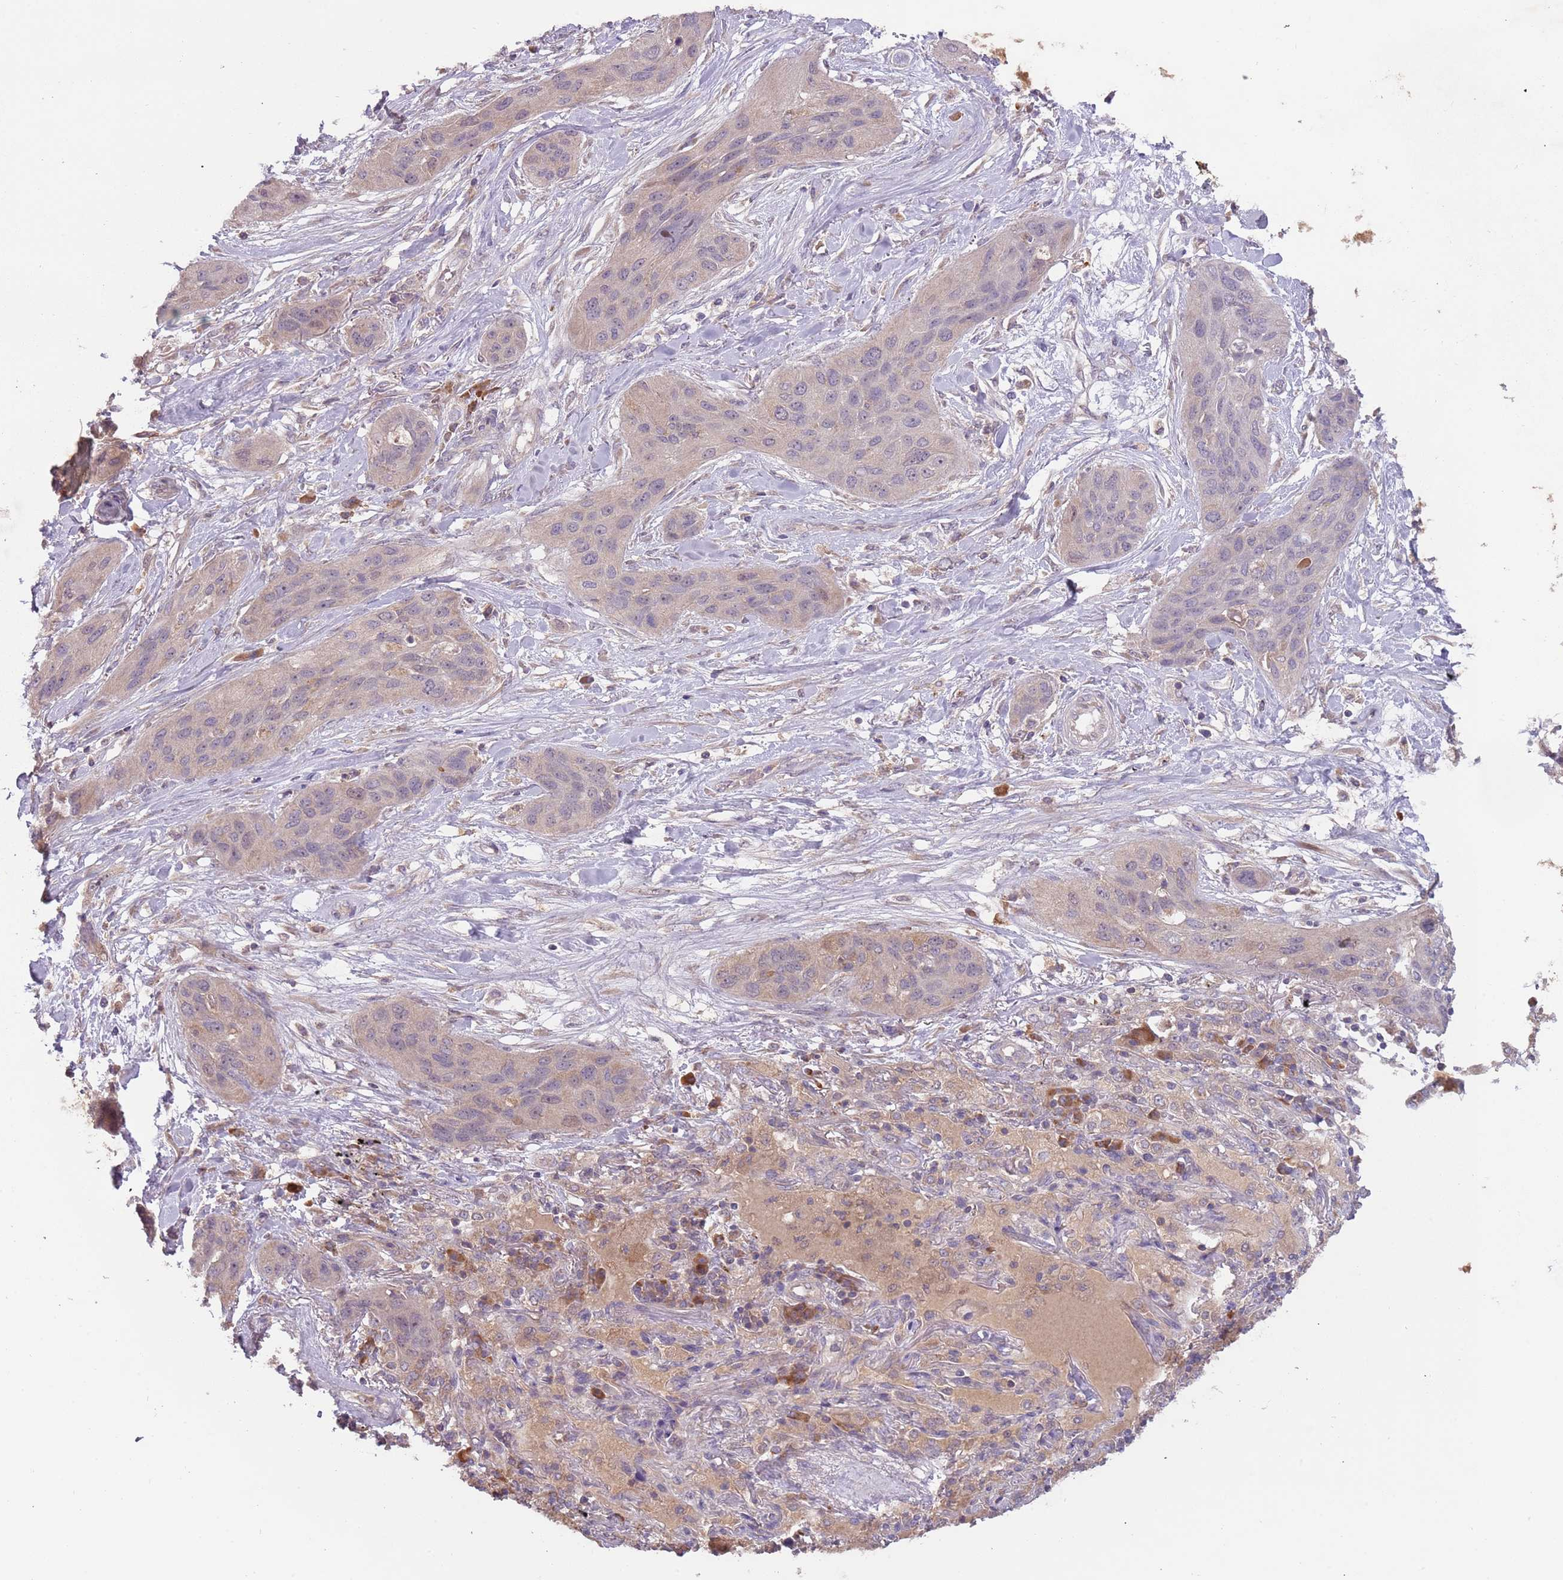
{"staining": {"intensity": "weak", "quantity": "<25%", "location": "cytoplasmic/membranous"}, "tissue": "lung cancer", "cell_type": "Tumor cells", "image_type": "cancer", "snomed": [{"axis": "morphology", "description": "Squamous cell carcinoma, NOS"}, {"axis": "topography", "description": "Lung"}], "caption": "A histopathology image of human lung cancer is negative for staining in tumor cells.", "gene": "FECH", "patient": {"sex": "female", "age": 70}}